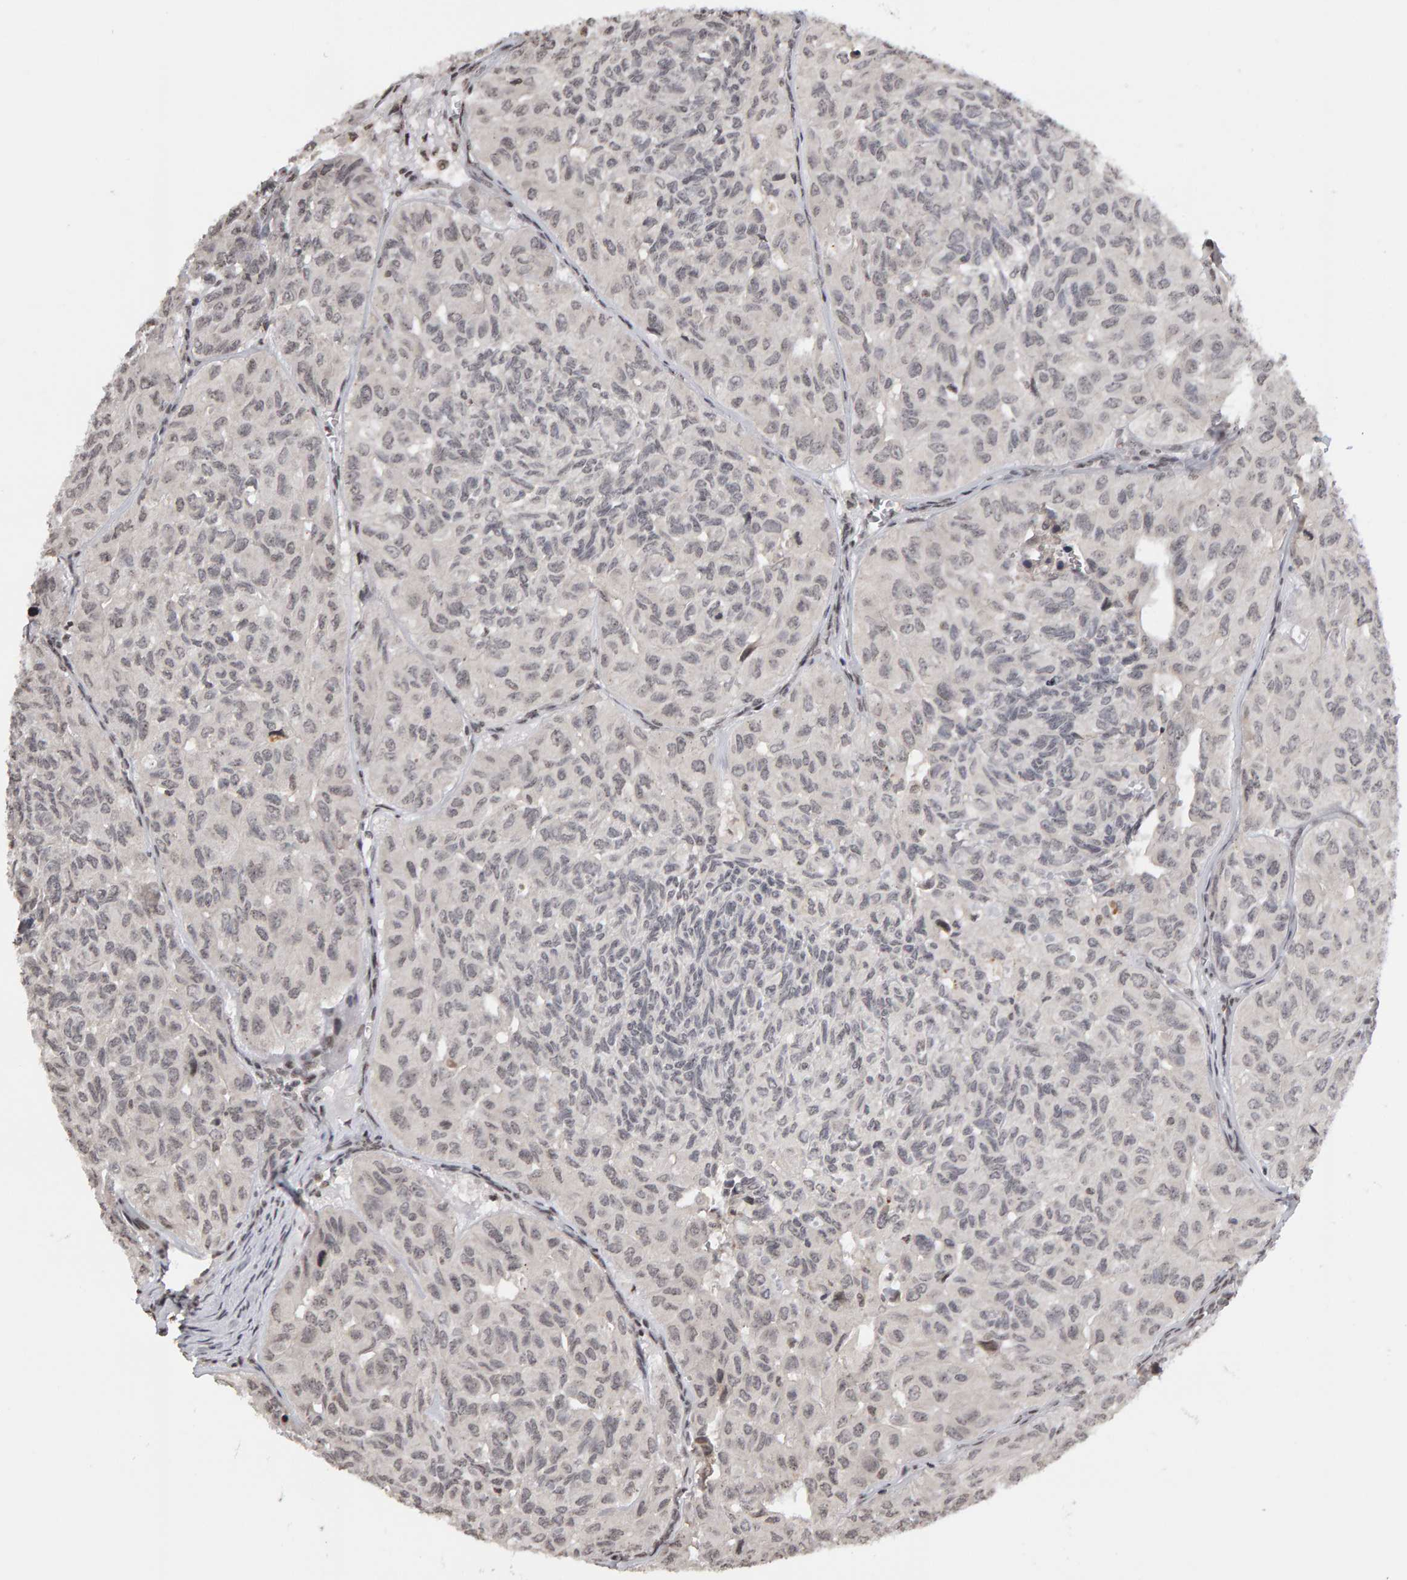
{"staining": {"intensity": "negative", "quantity": "none", "location": "none"}, "tissue": "head and neck cancer", "cell_type": "Tumor cells", "image_type": "cancer", "snomed": [{"axis": "morphology", "description": "Adenocarcinoma, NOS"}, {"axis": "topography", "description": "Salivary gland, NOS"}, {"axis": "topography", "description": "Head-Neck"}], "caption": "Immunohistochemistry (IHC) of human head and neck adenocarcinoma shows no staining in tumor cells.", "gene": "TRAM1", "patient": {"sex": "female", "age": 76}}